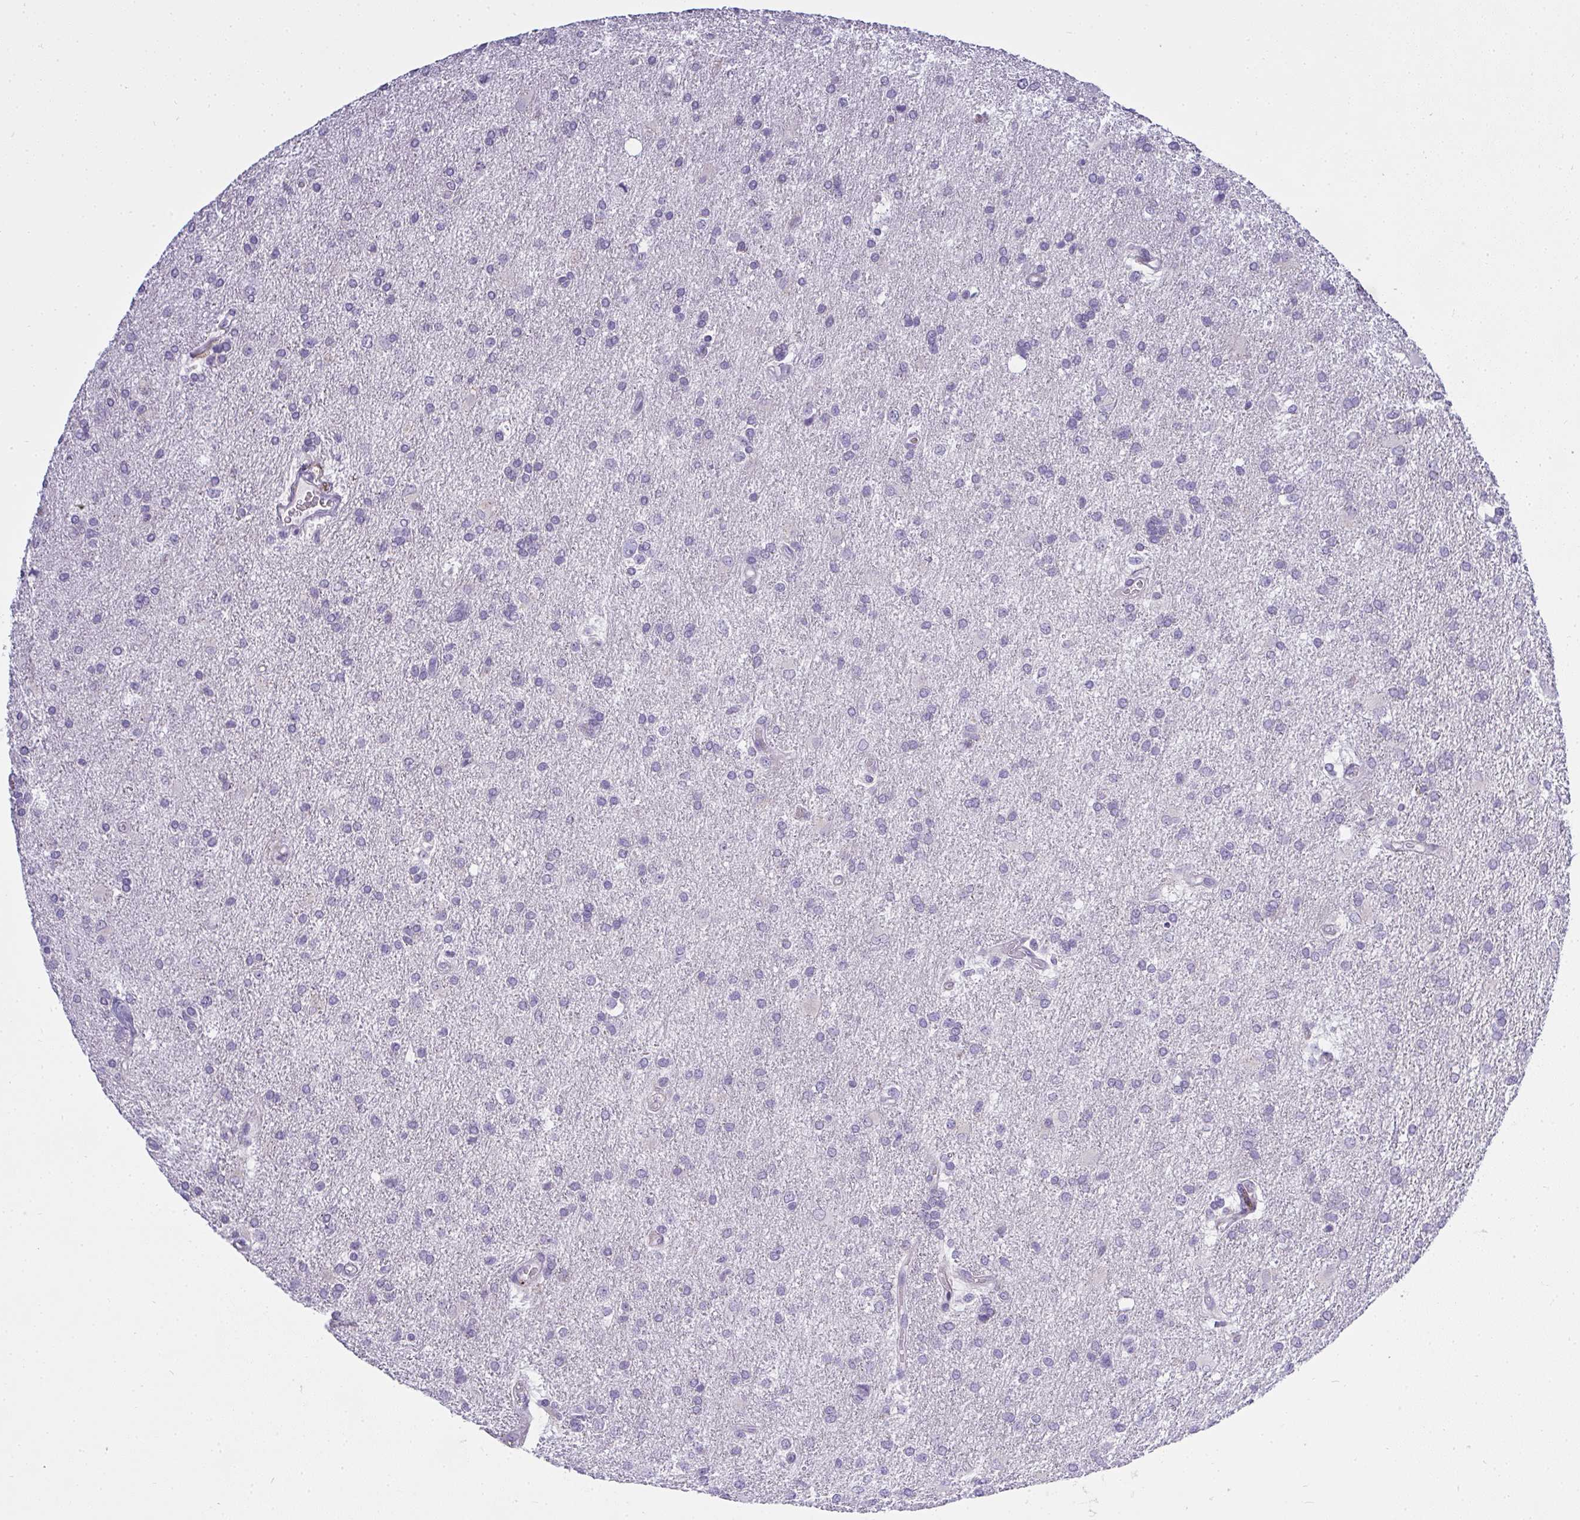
{"staining": {"intensity": "negative", "quantity": "none", "location": "none"}, "tissue": "glioma", "cell_type": "Tumor cells", "image_type": "cancer", "snomed": [{"axis": "morphology", "description": "Glioma, malignant, High grade"}, {"axis": "topography", "description": "Brain"}], "caption": "The histopathology image displays no significant positivity in tumor cells of glioma. (Brightfield microscopy of DAB immunohistochemistry (IHC) at high magnification).", "gene": "GSDMB", "patient": {"sex": "male", "age": 68}}